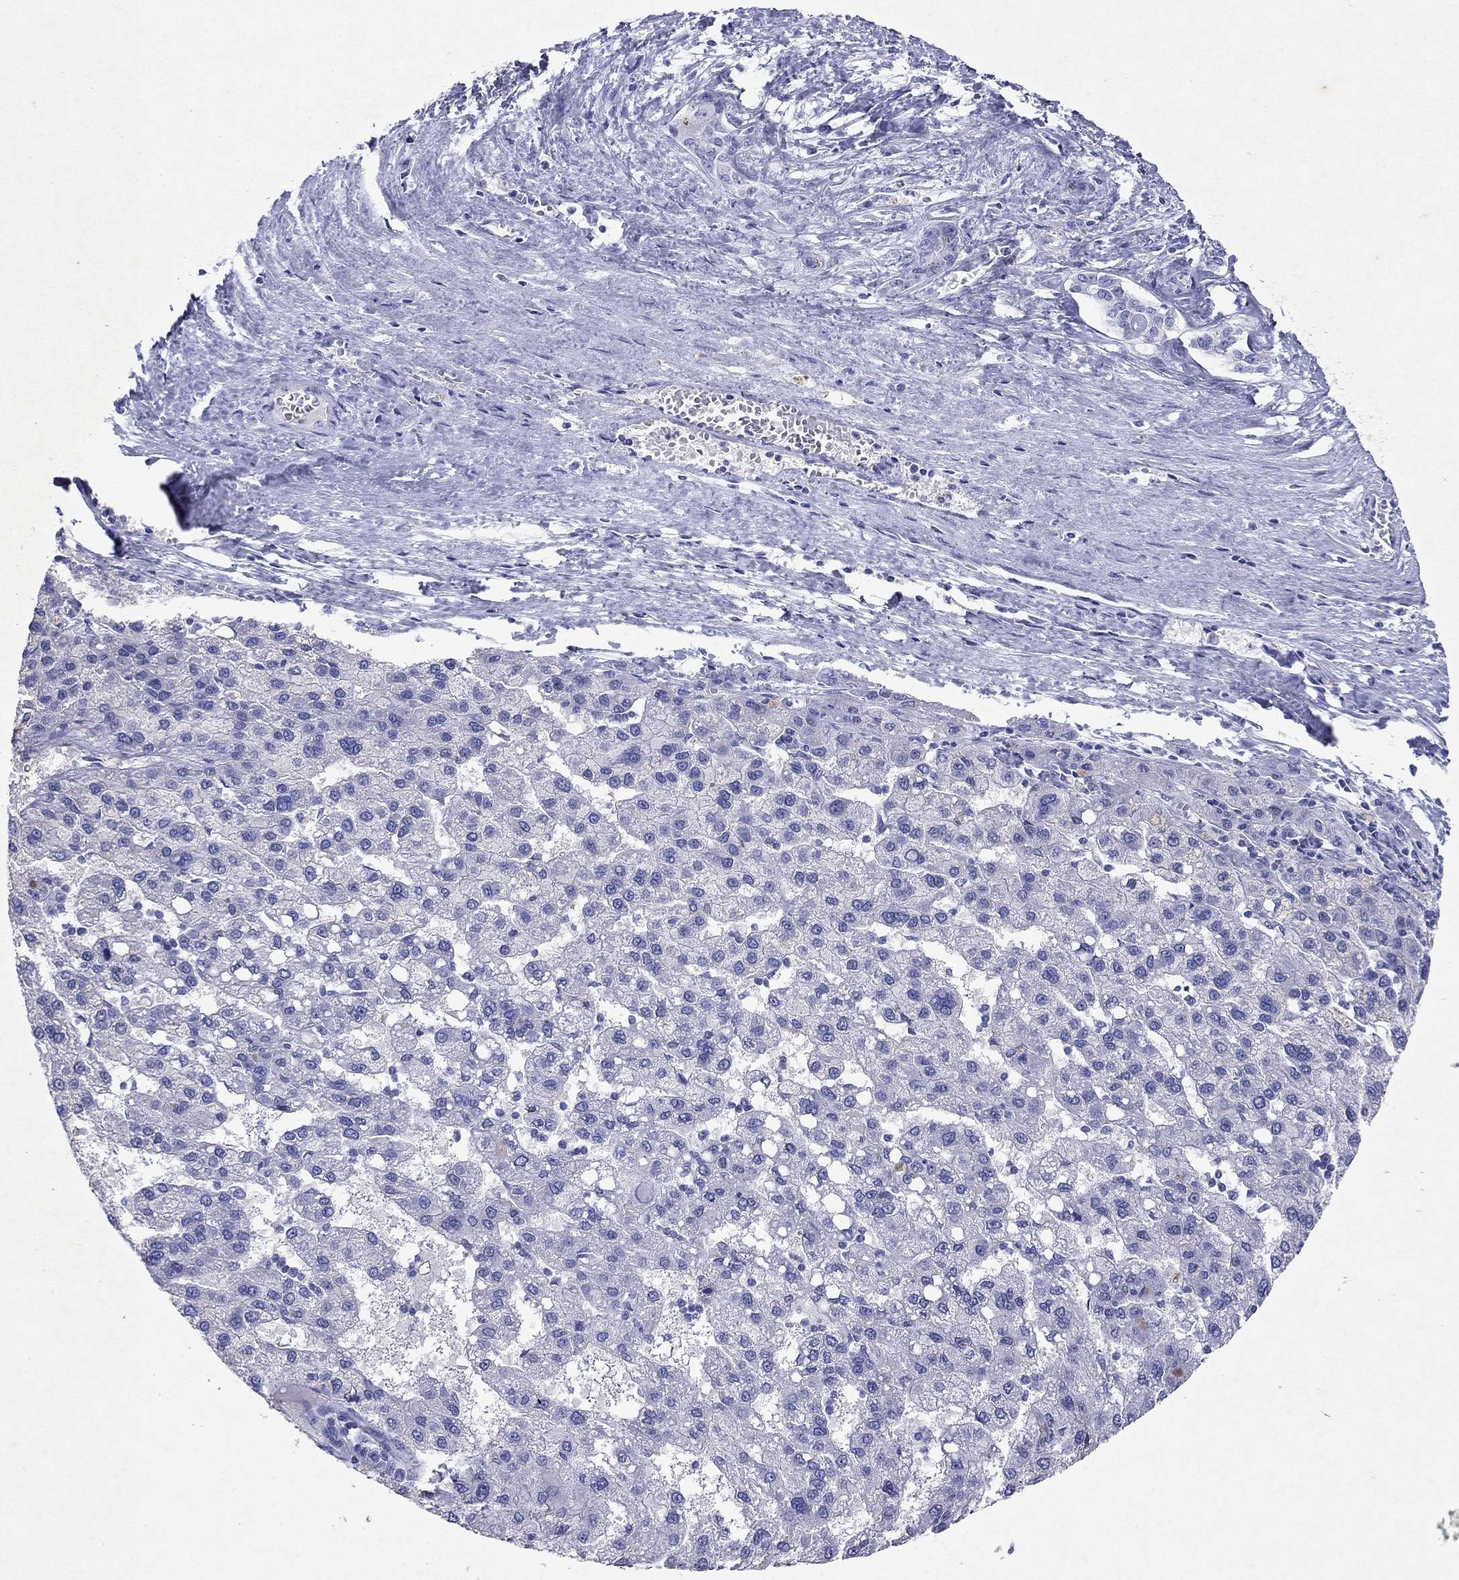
{"staining": {"intensity": "negative", "quantity": "none", "location": "none"}, "tissue": "liver cancer", "cell_type": "Tumor cells", "image_type": "cancer", "snomed": [{"axis": "morphology", "description": "Carcinoma, Hepatocellular, NOS"}, {"axis": "topography", "description": "Liver"}], "caption": "Immunohistochemistry of human hepatocellular carcinoma (liver) reveals no staining in tumor cells. (DAB (3,3'-diaminobenzidine) IHC with hematoxylin counter stain).", "gene": "ARMC12", "patient": {"sex": "female", "age": 82}}